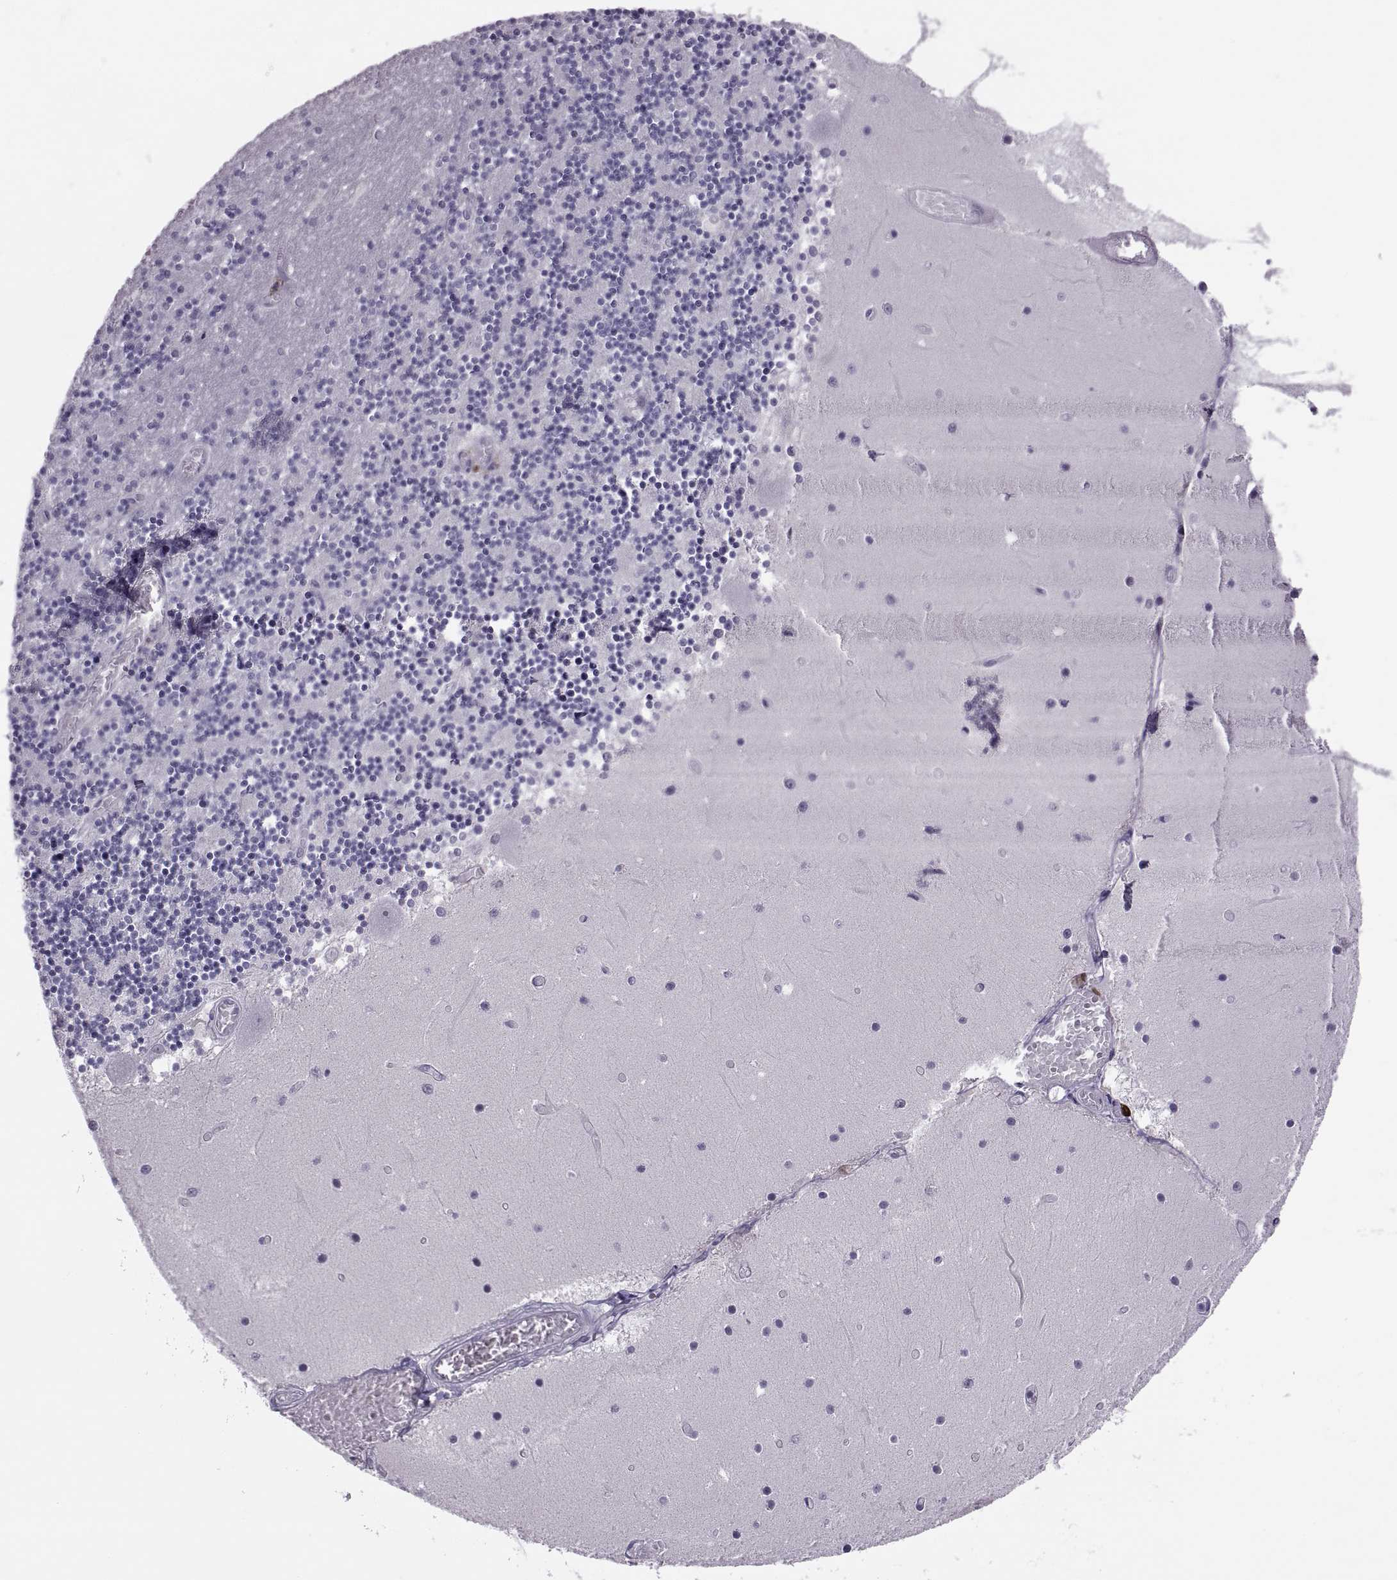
{"staining": {"intensity": "negative", "quantity": "none", "location": "none"}, "tissue": "cerebellum", "cell_type": "Cells in granular layer", "image_type": "normal", "snomed": [{"axis": "morphology", "description": "Normal tissue, NOS"}, {"axis": "topography", "description": "Cerebellum"}], "caption": "Immunohistochemical staining of normal human cerebellum displays no significant positivity in cells in granular layer.", "gene": "FAM24A", "patient": {"sex": "female", "age": 28}}